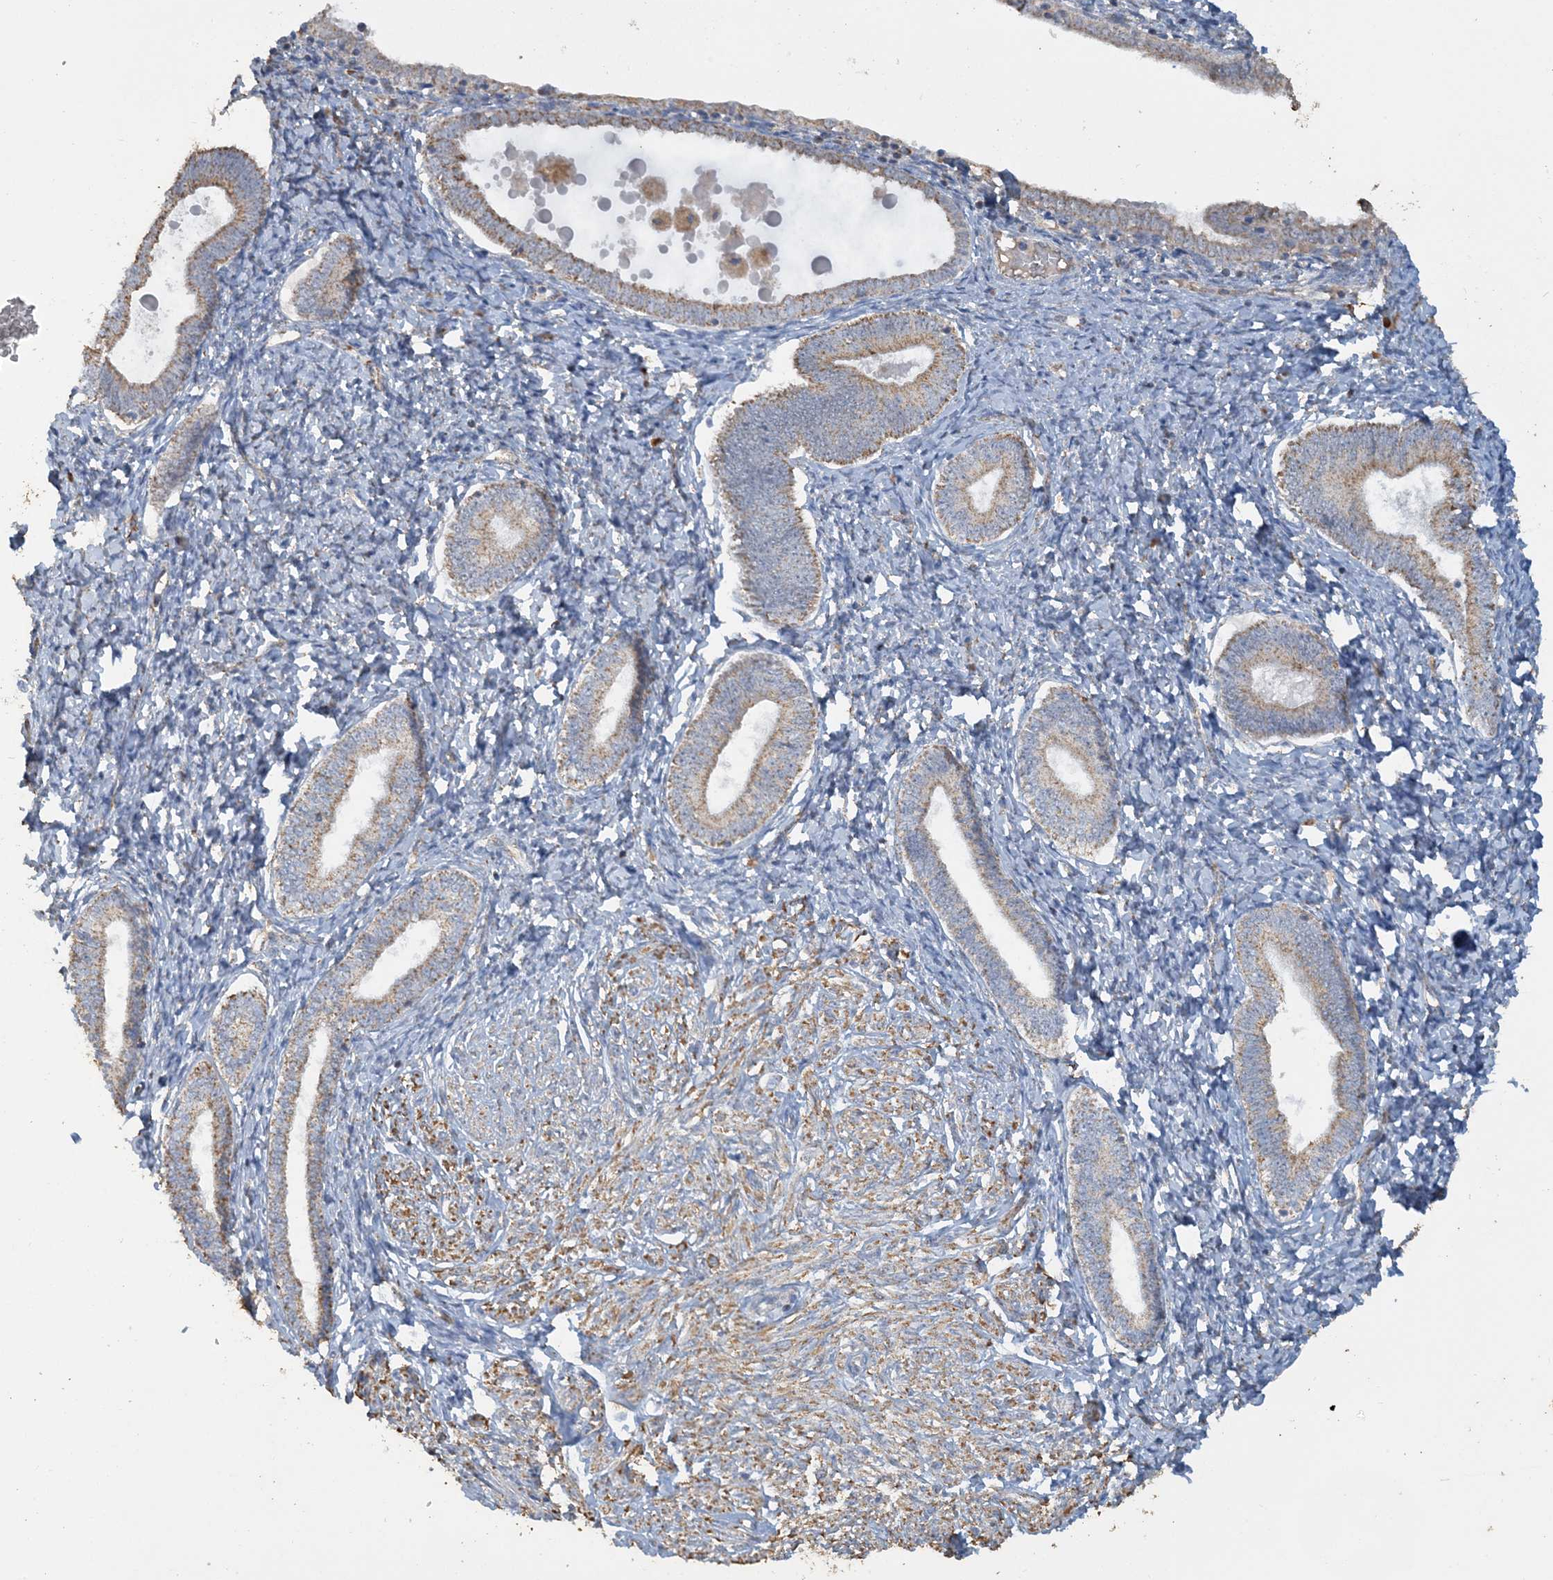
{"staining": {"intensity": "moderate", "quantity": "25%-75%", "location": "cytoplasmic/membranous"}, "tissue": "endometrium", "cell_type": "Cells in endometrial stroma", "image_type": "normal", "snomed": [{"axis": "morphology", "description": "Normal tissue, NOS"}, {"axis": "topography", "description": "Endometrium"}], "caption": "Protein expression analysis of normal endometrium demonstrates moderate cytoplasmic/membranous positivity in approximately 25%-75% of cells in endometrial stroma.", "gene": "SFMBT2", "patient": {"sex": "female", "age": 72}}